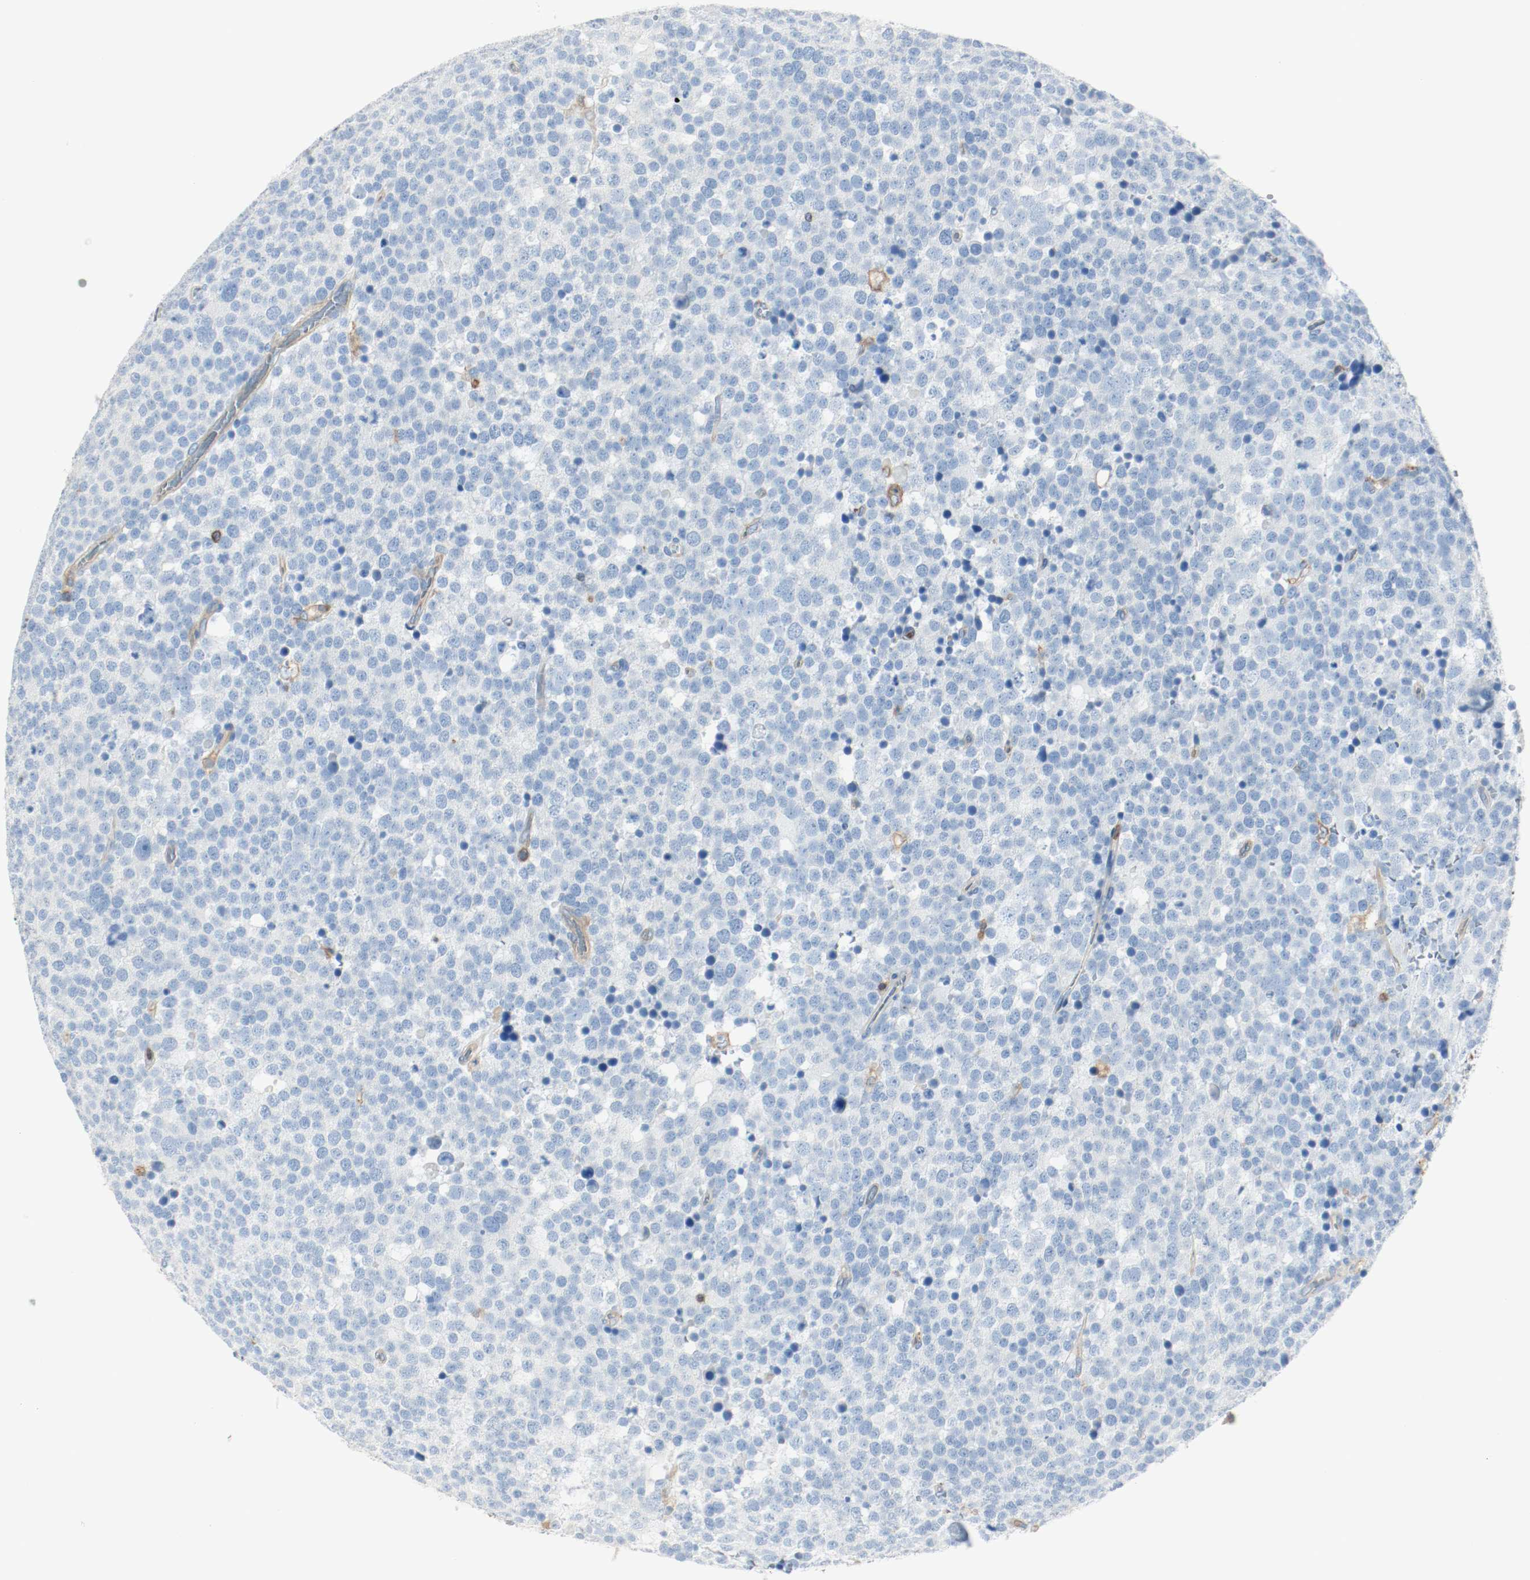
{"staining": {"intensity": "negative", "quantity": "none", "location": "none"}, "tissue": "testis cancer", "cell_type": "Tumor cells", "image_type": "cancer", "snomed": [{"axis": "morphology", "description": "Seminoma, NOS"}, {"axis": "topography", "description": "Testis"}], "caption": "Tumor cells show no significant positivity in seminoma (testis).", "gene": "ARPC1B", "patient": {"sex": "male", "age": 71}}